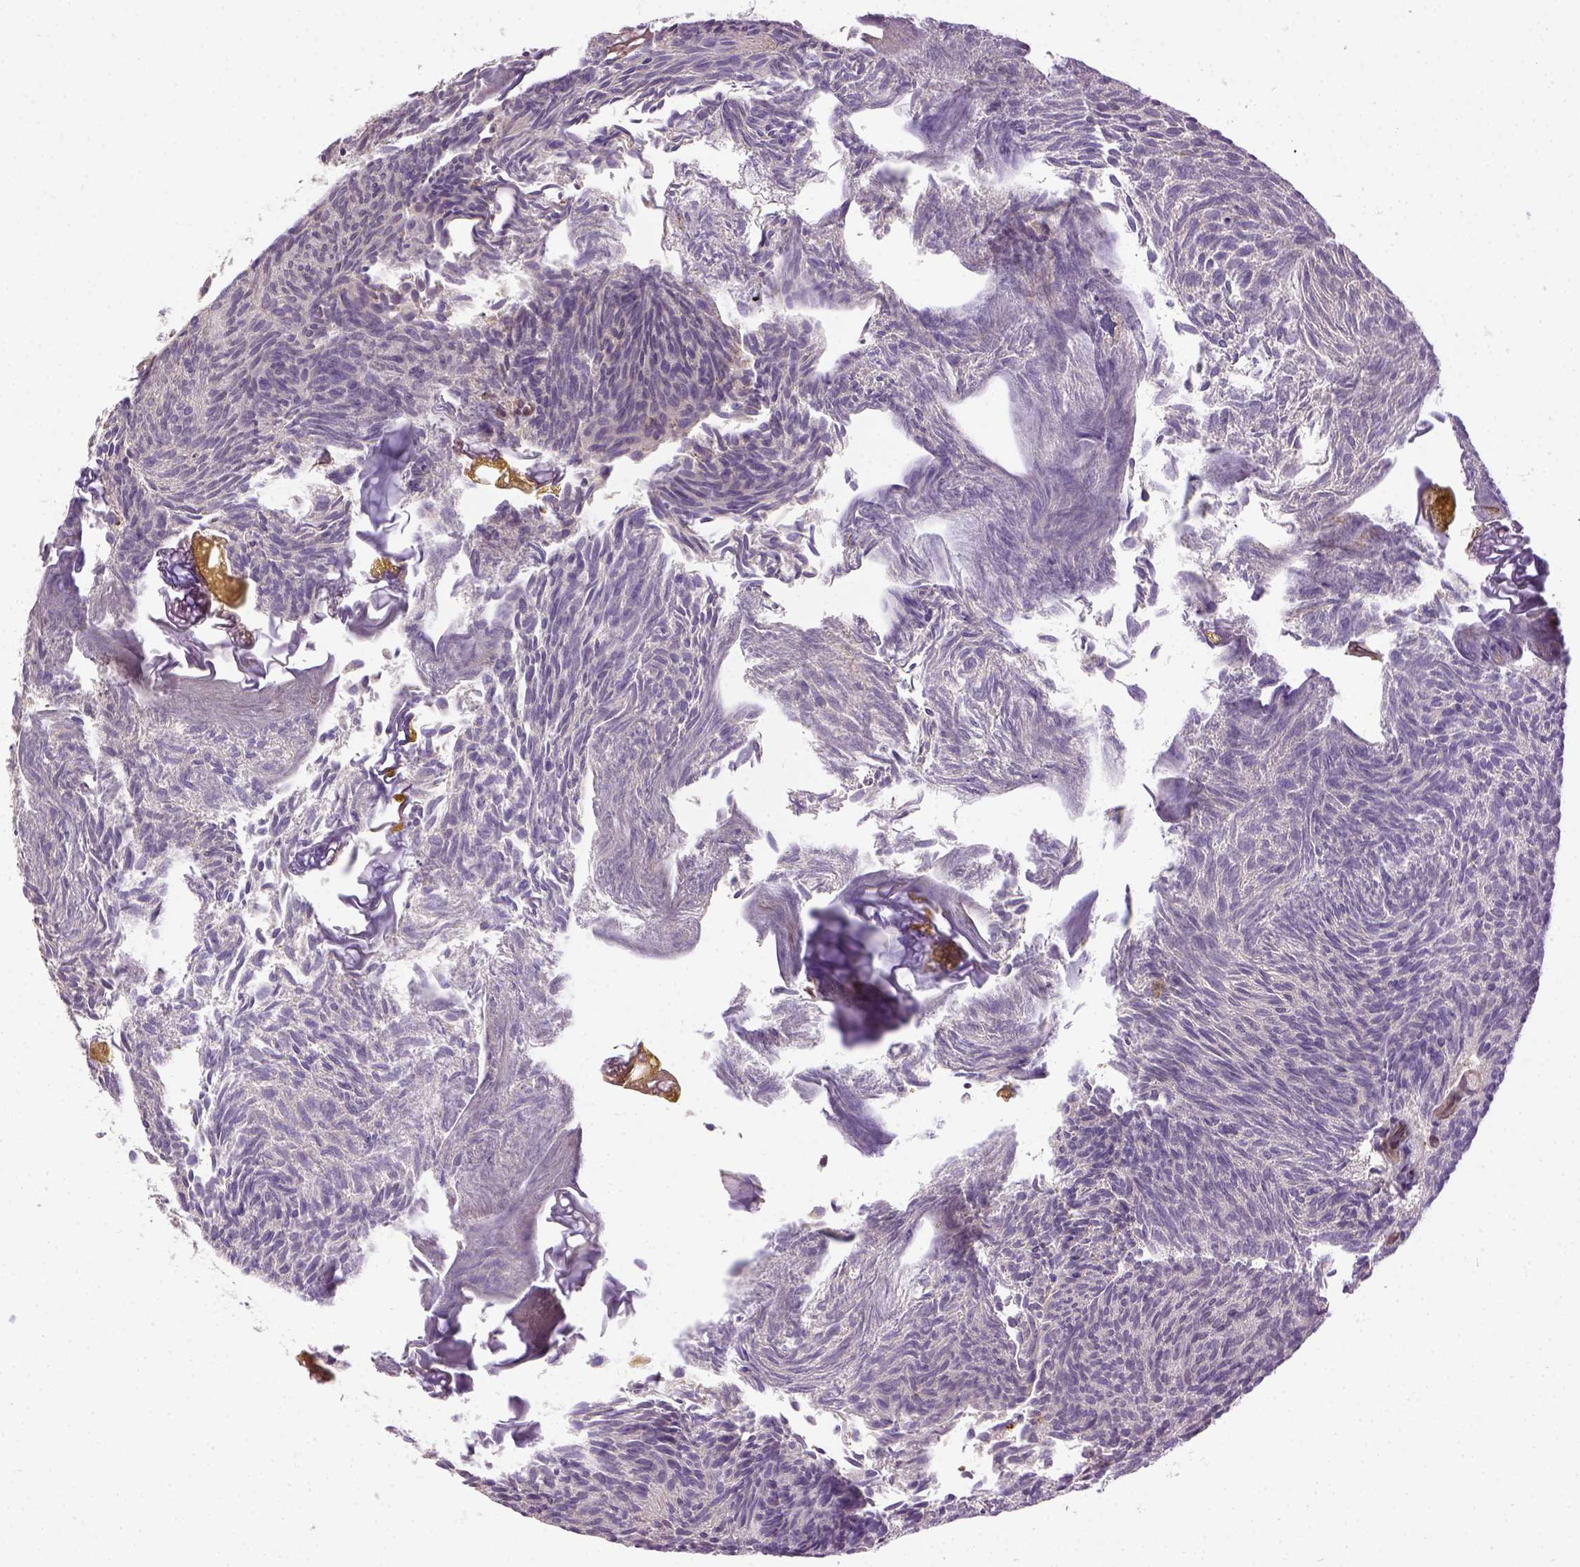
{"staining": {"intensity": "negative", "quantity": "none", "location": "none"}, "tissue": "urothelial cancer", "cell_type": "Tumor cells", "image_type": "cancer", "snomed": [{"axis": "morphology", "description": "Urothelial carcinoma, Low grade"}, {"axis": "topography", "description": "Urinary bladder"}], "caption": "Immunohistochemistry of urothelial cancer shows no positivity in tumor cells.", "gene": "KAZN", "patient": {"sex": "male", "age": 77}}